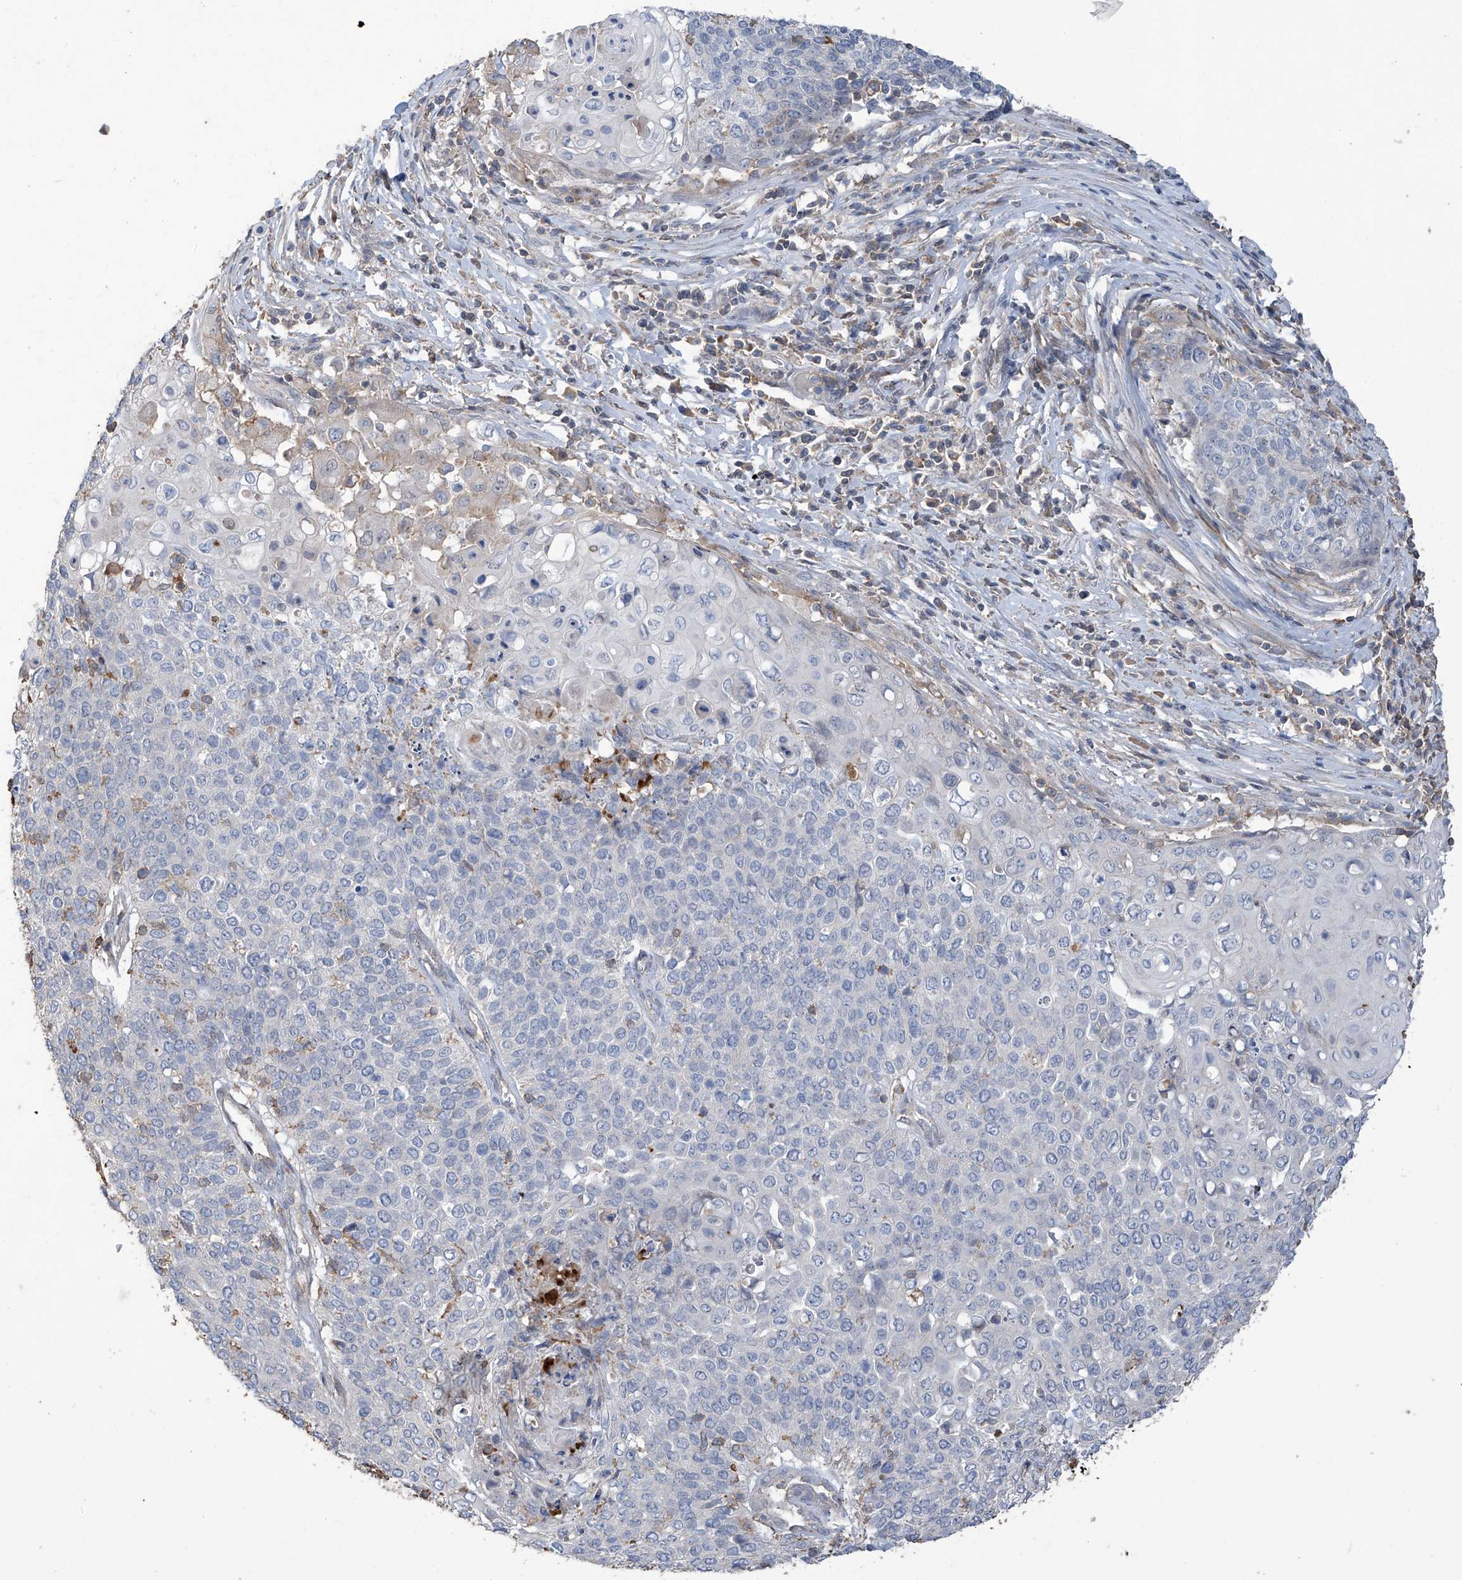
{"staining": {"intensity": "negative", "quantity": "none", "location": "none"}, "tissue": "cervical cancer", "cell_type": "Tumor cells", "image_type": "cancer", "snomed": [{"axis": "morphology", "description": "Squamous cell carcinoma, NOS"}, {"axis": "topography", "description": "Cervix"}], "caption": "The image displays no staining of tumor cells in cervical cancer.", "gene": "SLFN14", "patient": {"sex": "female", "age": 39}}